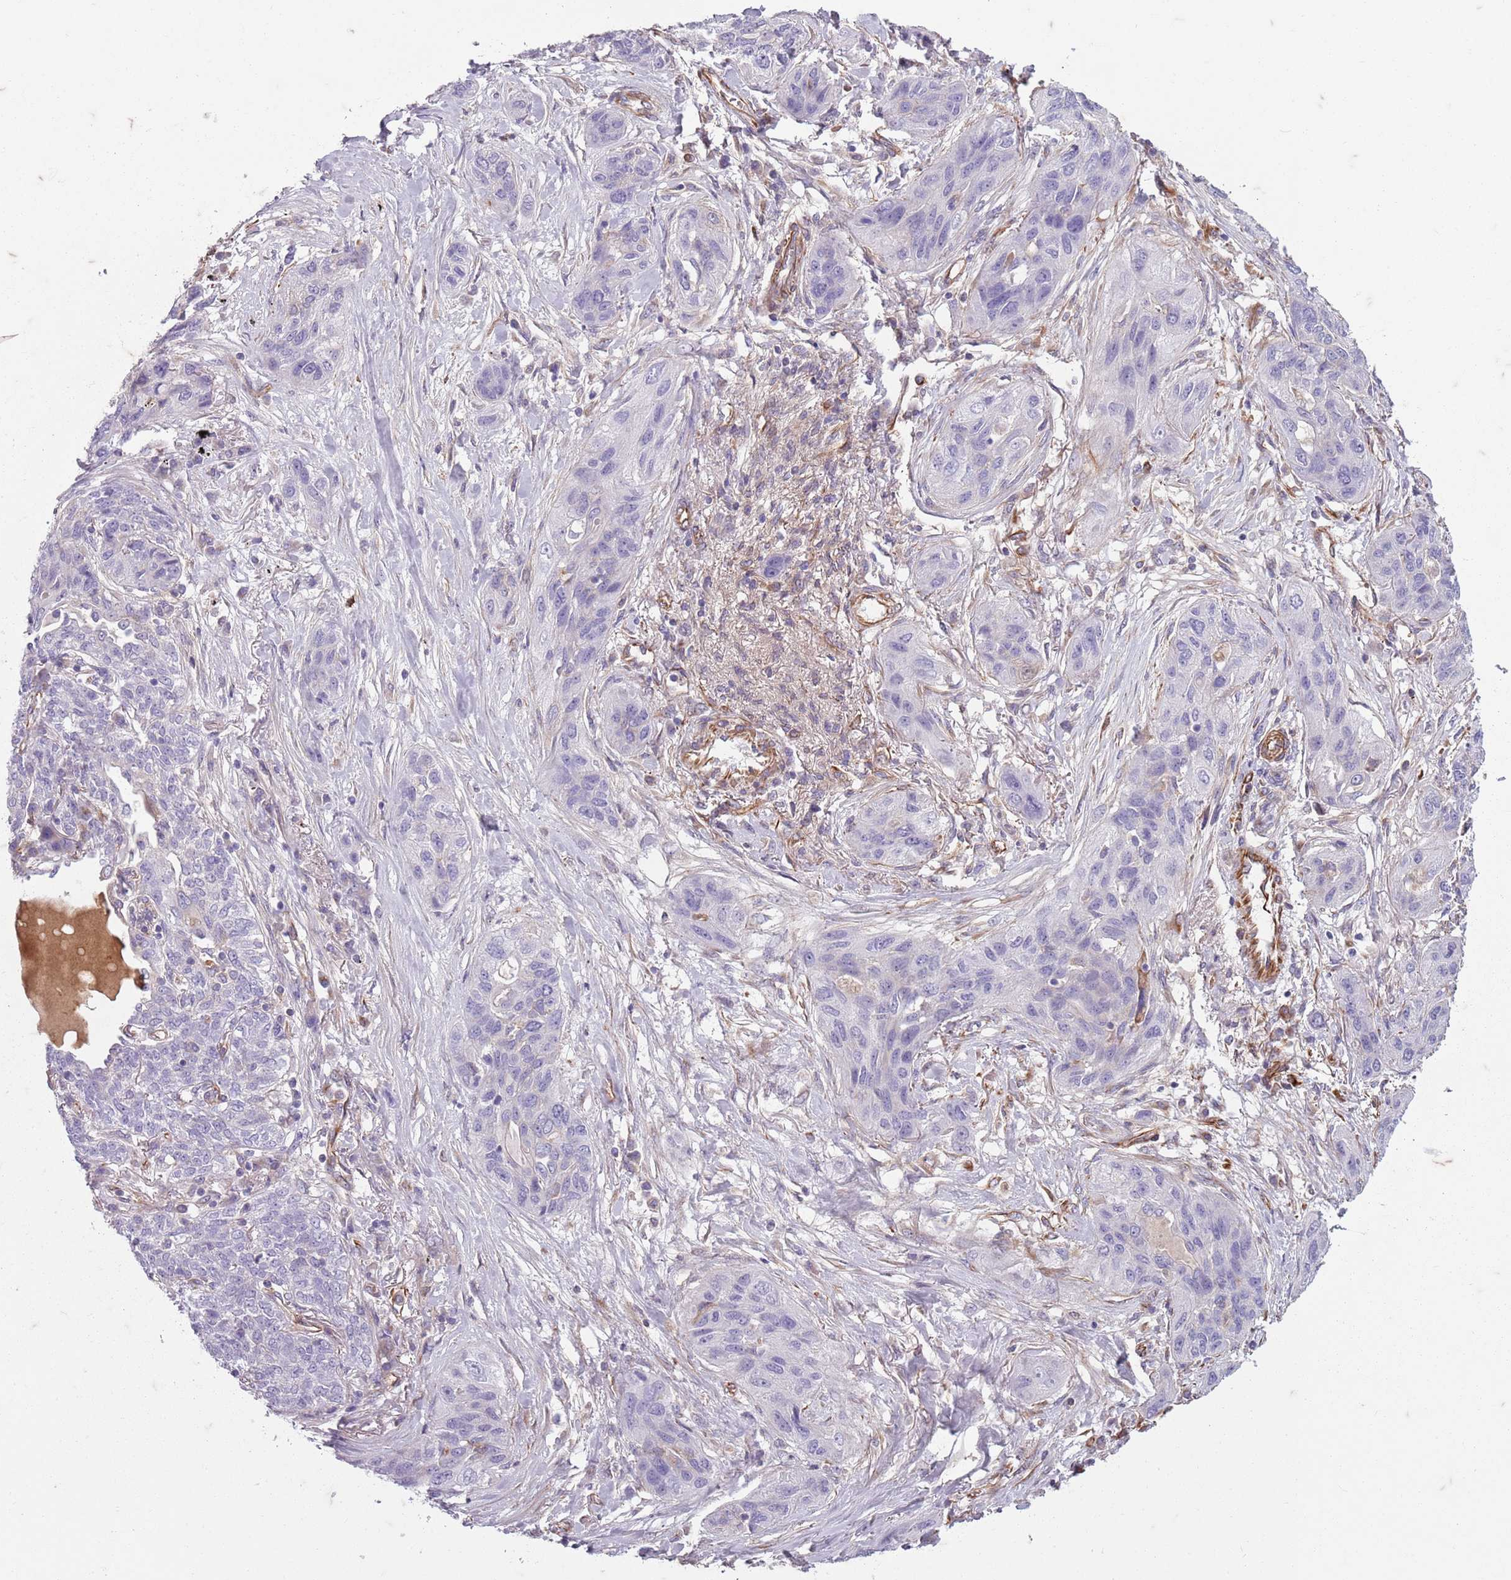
{"staining": {"intensity": "negative", "quantity": "none", "location": "none"}, "tissue": "lung cancer", "cell_type": "Tumor cells", "image_type": "cancer", "snomed": [{"axis": "morphology", "description": "Squamous cell carcinoma, NOS"}, {"axis": "topography", "description": "Lung"}], "caption": "IHC photomicrograph of neoplastic tissue: squamous cell carcinoma (lung) stained with DAB exhibits no significant protein staining in tumor cells.", "gene": "TAS2R38", "patient": {"sex": "female", "age": 70}}